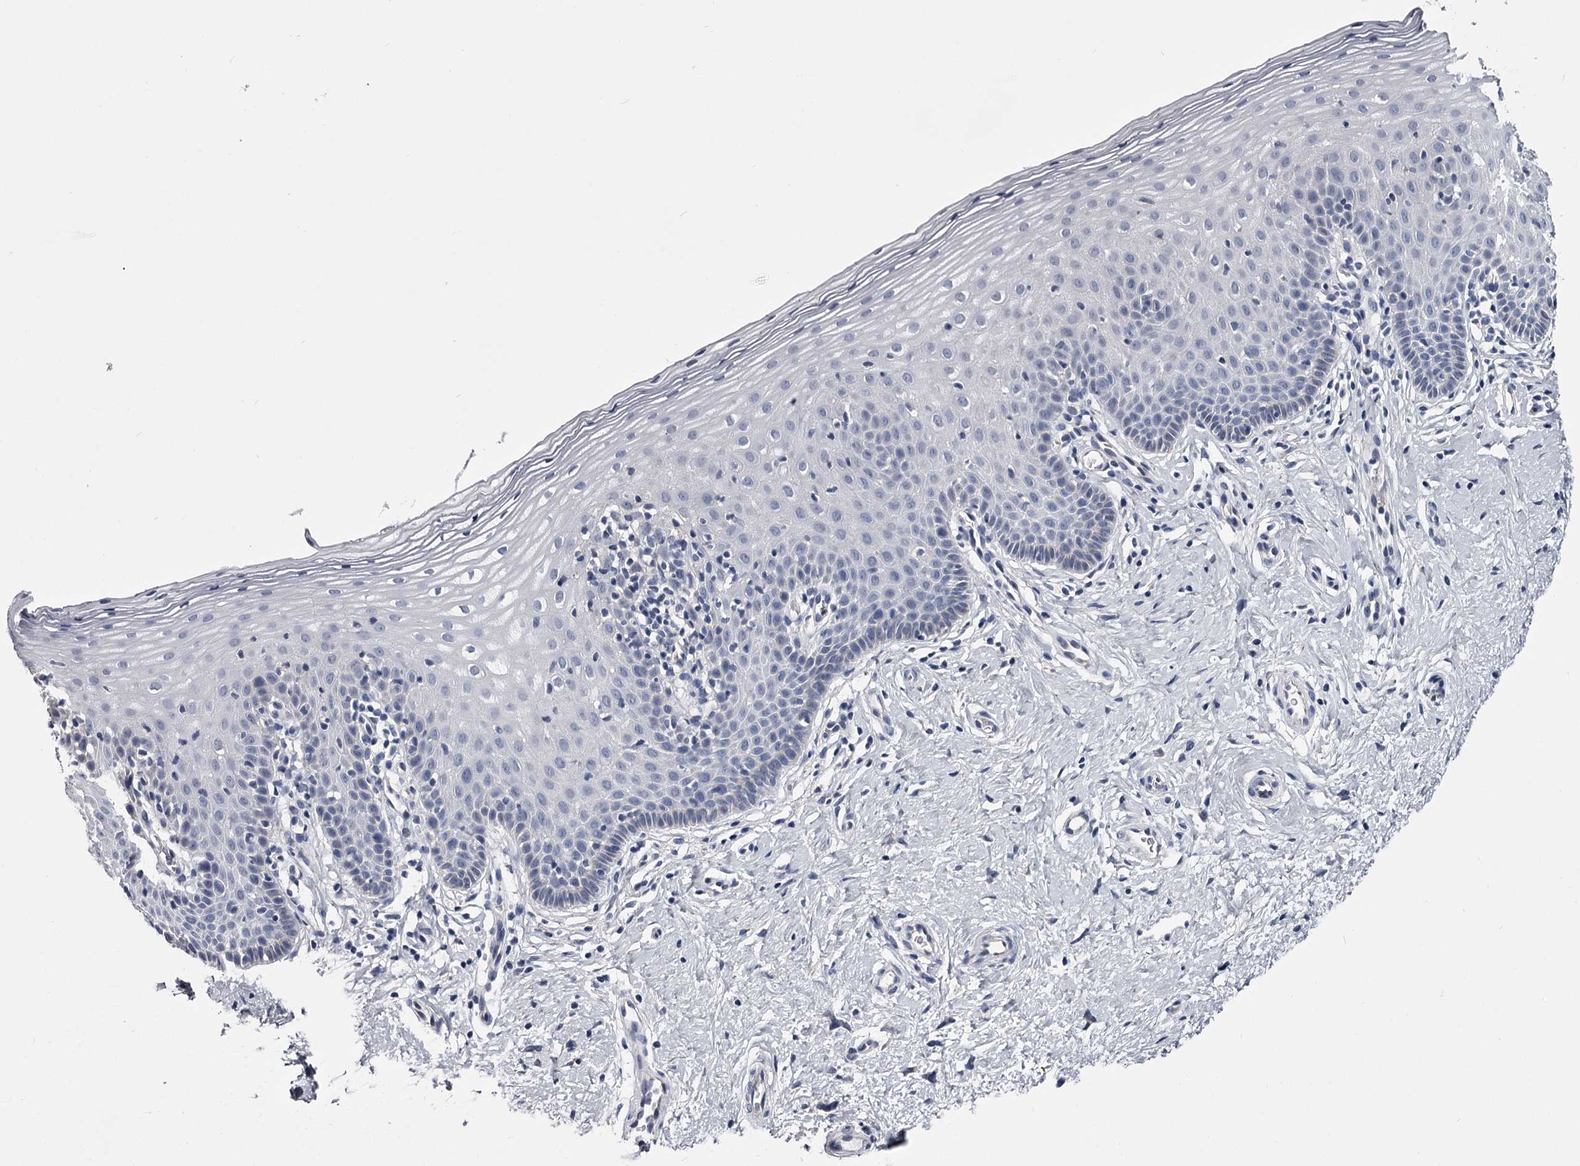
{"staining": {"intensity": "negative", "quantity": "none", "location": "none"}, "tissue": "cervix", "cell_type": "Glandular cells", "image_type": "normal", "snomed": [{"axis": "morphology", "description": "Normal tissue, NOS"}, {"axis": "topography", "description": "Cervix"}], "caption": "Immunohistochemistry (IHC) of benign human cervix demonstrates no expression in glandular cells.", "gene": "GSTO1", "patient": {"sex": "female", "age": 36}}